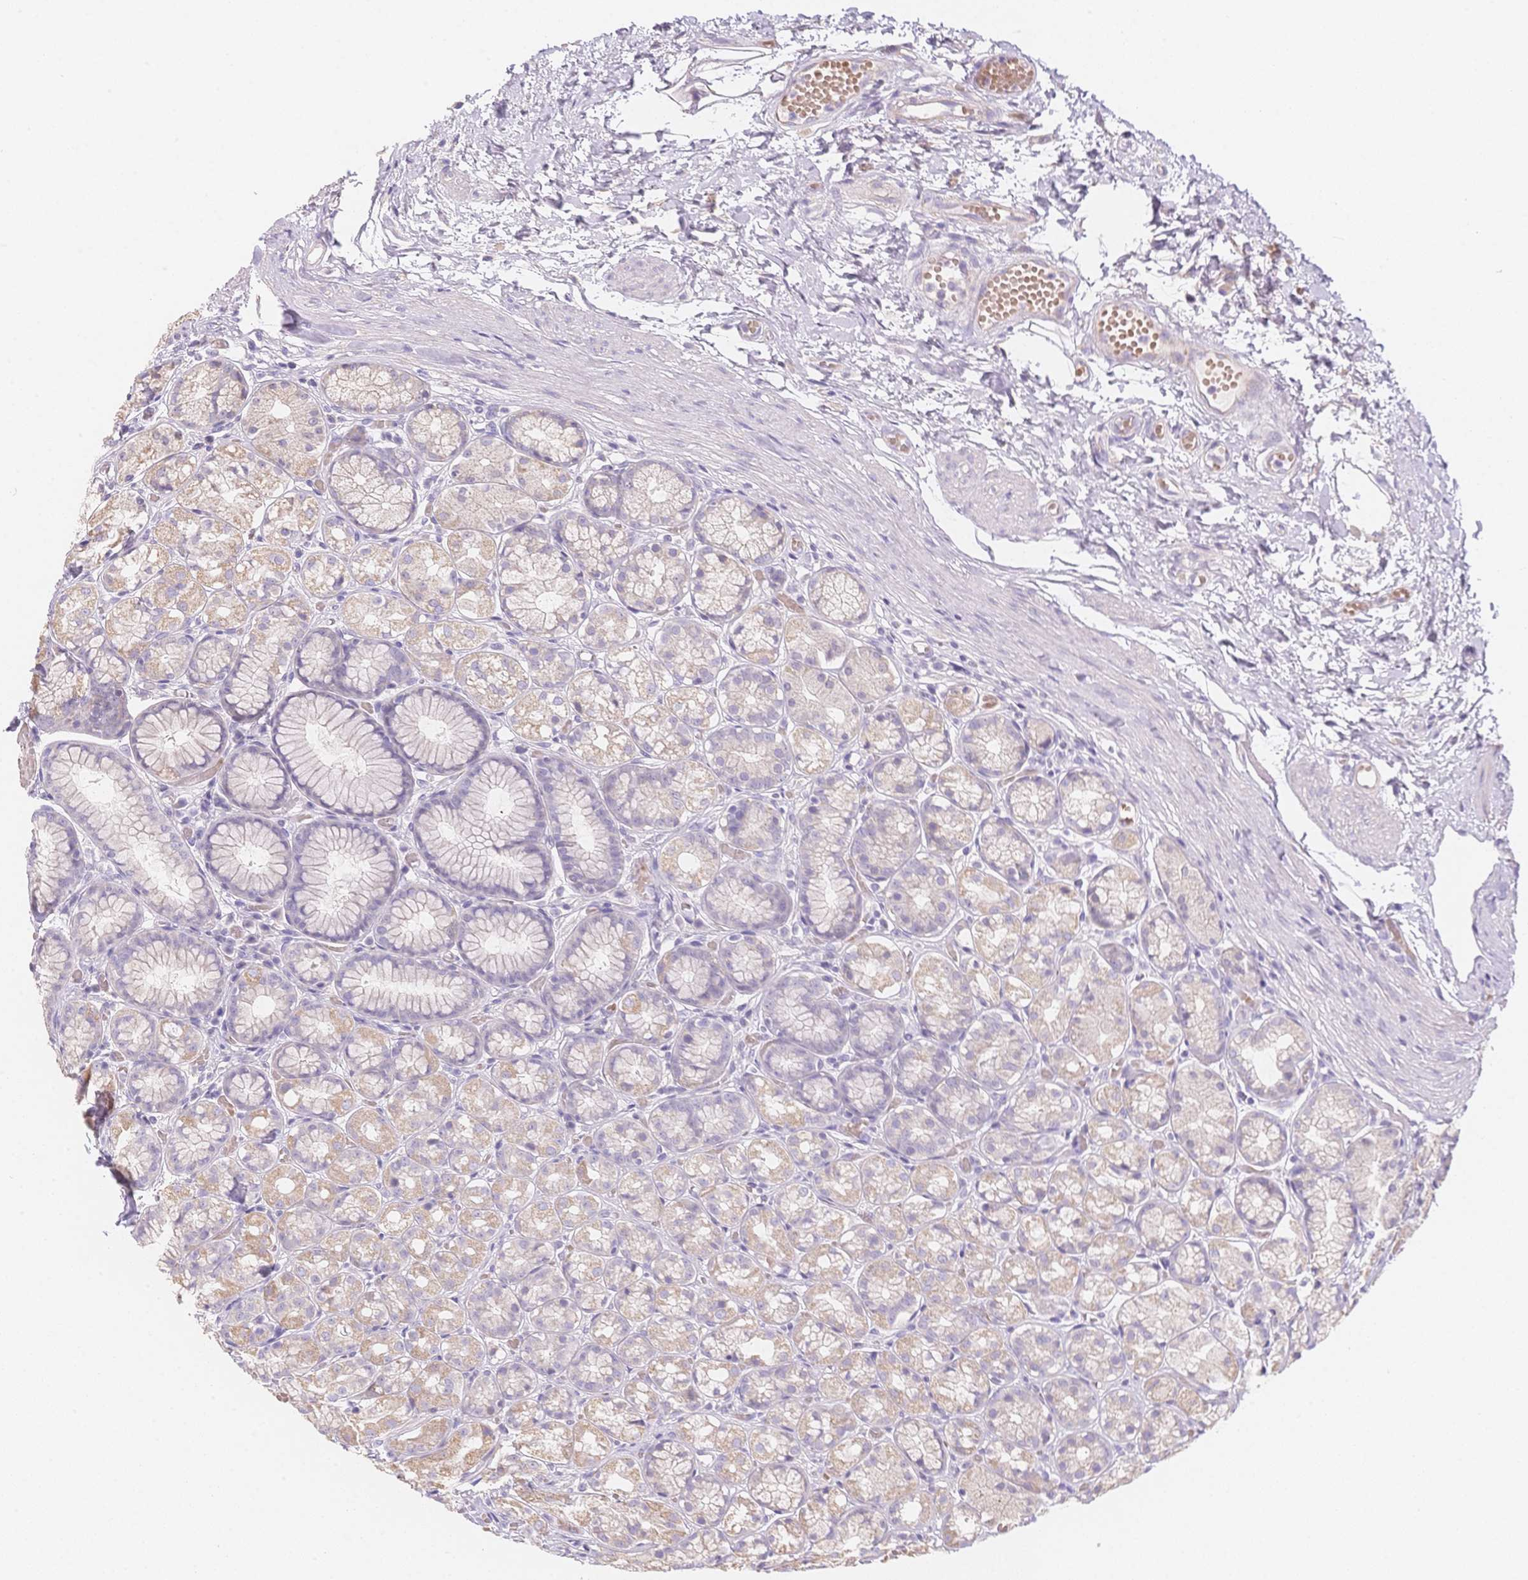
{"staining": {"intensity": "weak", "quantity": "<25%", "location": "cytoplasmic/membranous"}, "tissue": "stomach", "cell_type": "Glandular cells", "image_type": "normal", "snomed": [{"axis": "morphology", "description": "Normal tissue, NOS"}, {"axis": "topography", "description": "Stomach"}], "caption": "Protein analysis of benign stomach shows no significant expression in glandular cells.", "gene": "SMYD1", "patient": {"sex": "male", "age": 70}}